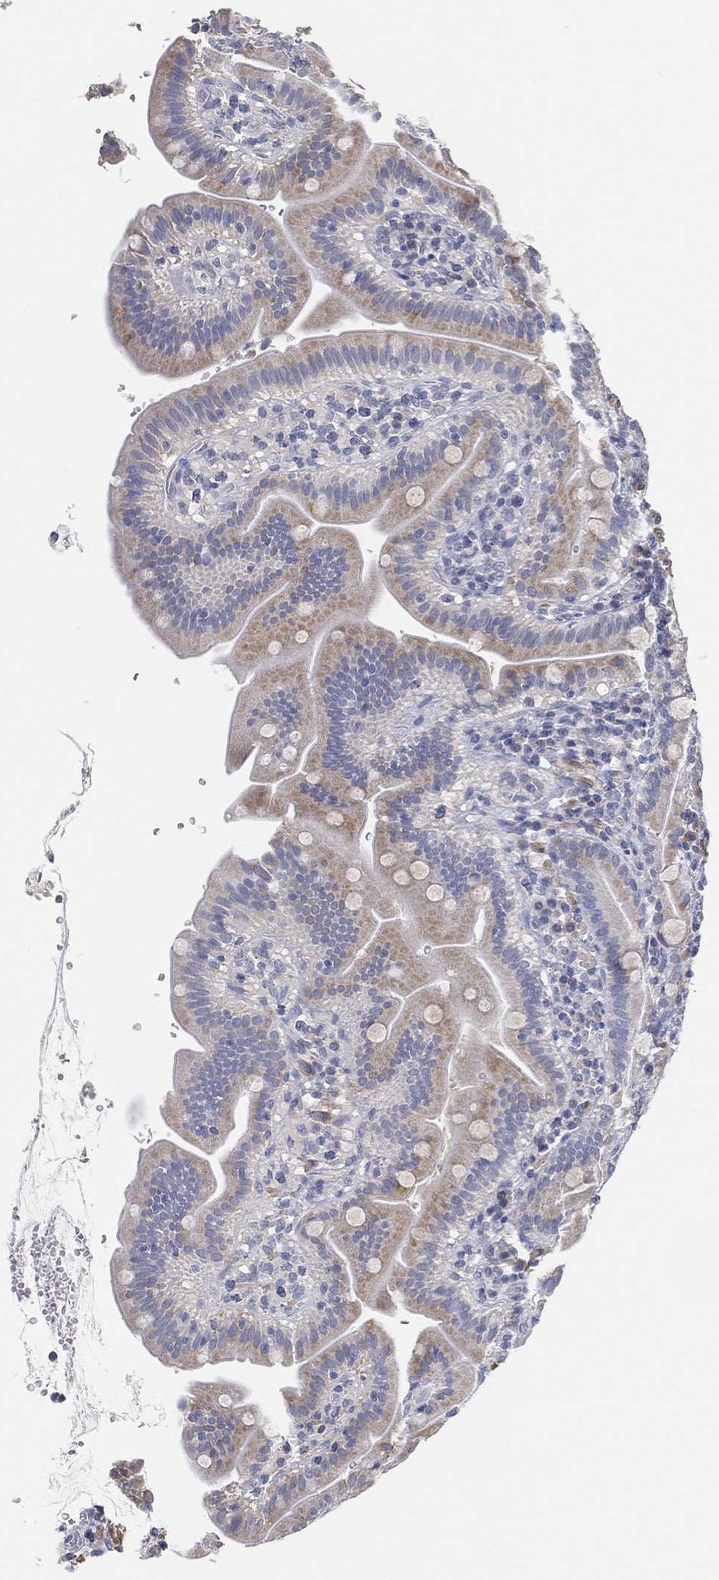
{"staining": {"intensity": "weak", "quantity": "25%-75%", "location": "cytoplasmic/membranous"}, "tissue": "small intestine", "cell_type": "Glandular cells", "image_type": "normal", "snomed": [{"axis": "morphology", "description": "Normal tissue, NOS"}, {"axis": "topography", "description": "Small intestine"}], "caption": "IHC of unremarkable small intestine shows low levels of weak cytoplasmic/membranous positivity in about 25%-75% of glandular cells. The staining was performed using DAB (3,3'-diaminobenzidine) to visualize the protein expression in brown, while the nuclei were stained in blue with hematoxylin (Magnification: 20x).", "gene": "GPR61", "patient": {"sex": "male", "age": 26}}